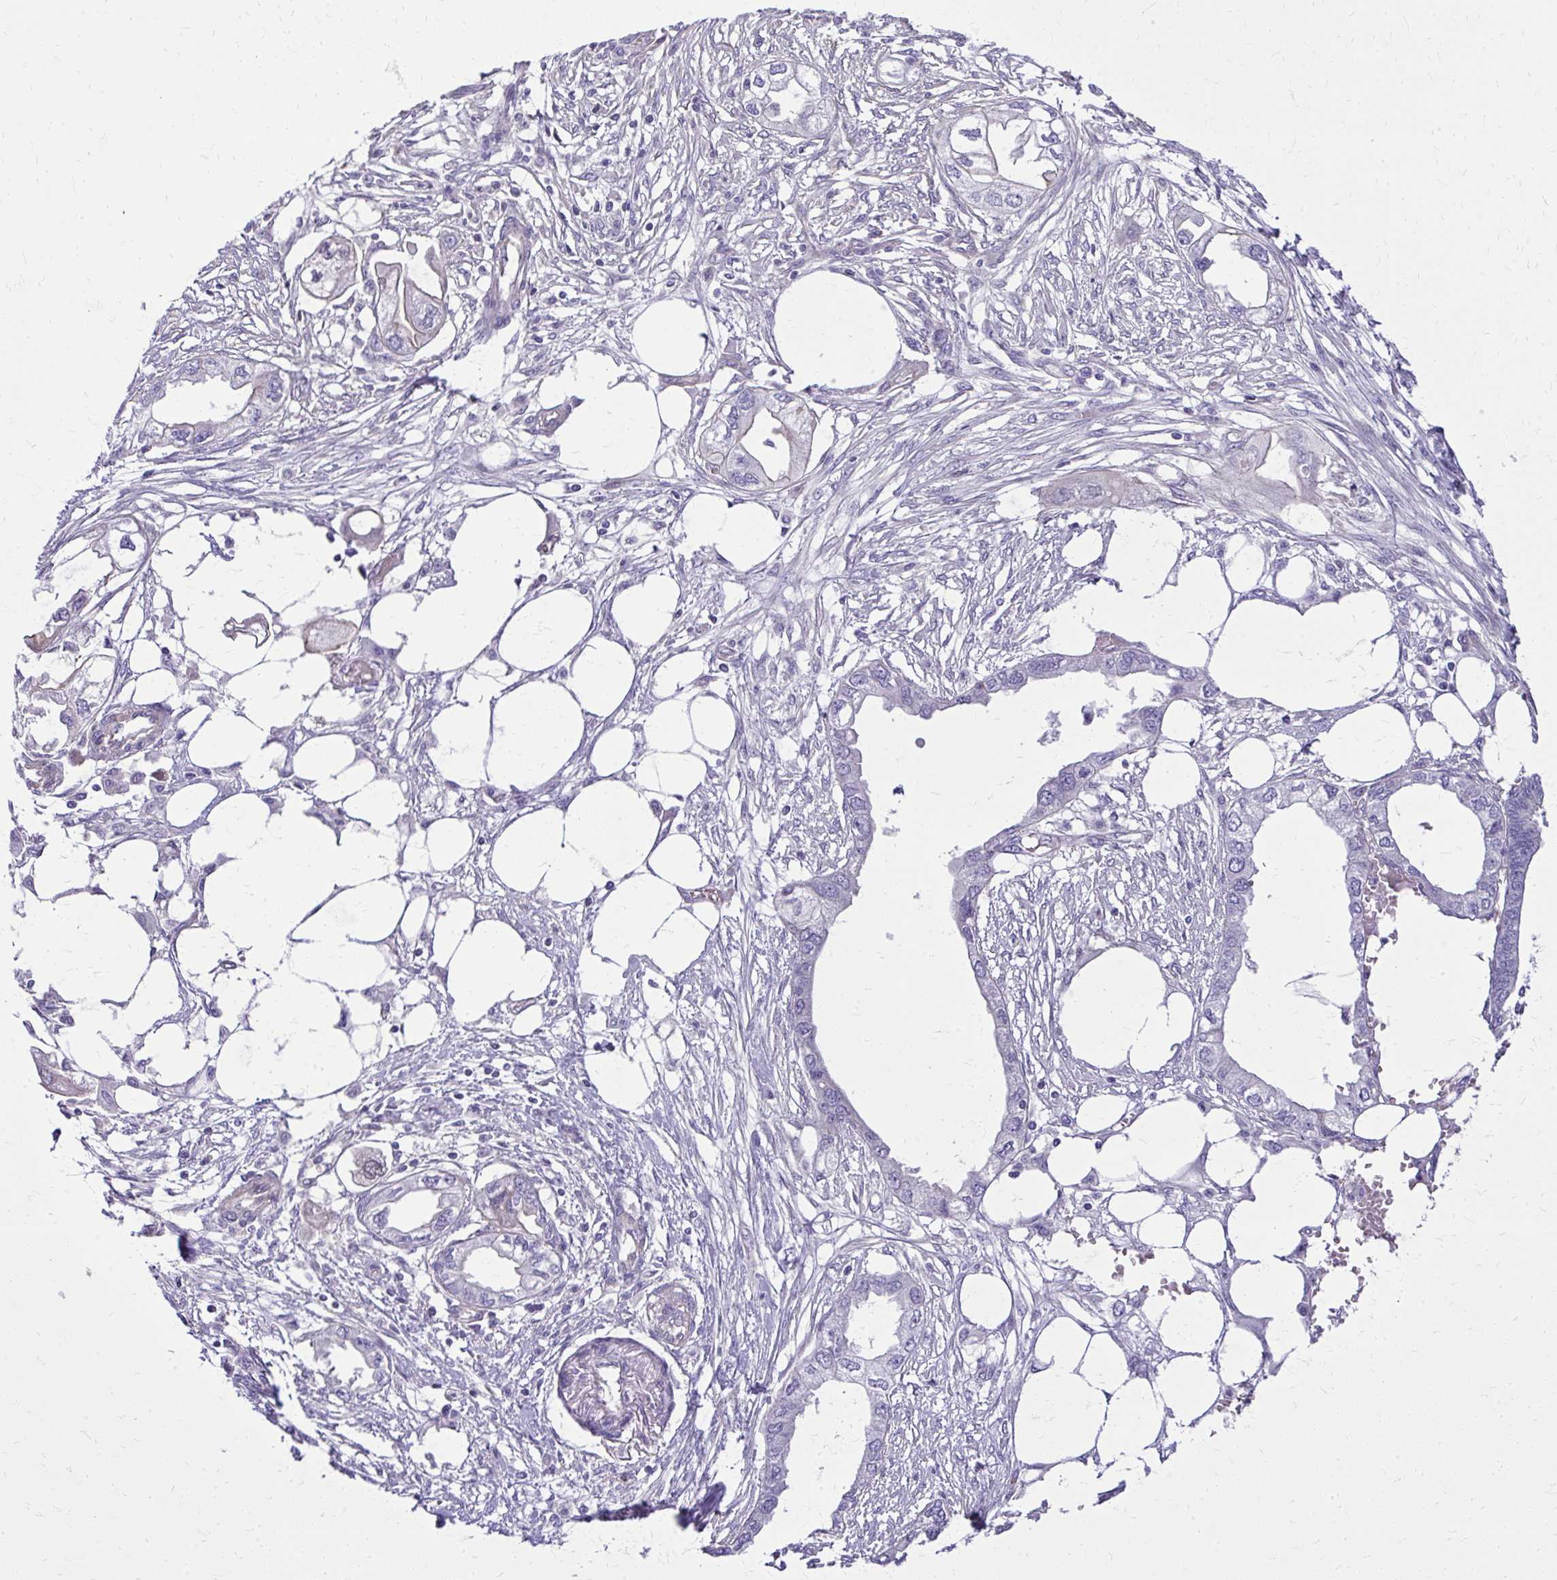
{"staining": {"intensity": "negative", "quantity": "none", "location": "none"}, "tissue": "endometrial cancer", "cell_type": "Tumor cells", "image_type": "cancer", "snomed": [{"axis": "morphology", "description": "Adenocarcinoma, NOS"}, {"axis": "morphology", "description": "Adenocarcinoma, metastatic, NOS"}, {"axis": "topography", "description": "Adipose tissue"}, {"axis": "topography", "description": "Endometrium"}], "caption": "This is an immunohistochemistry (IHC) image of adenocarcinoma (endometrial). There is no staining in tumor cells.", "gene": "RUNDC3B", "patient": {"sex": "female", "age": 67}}